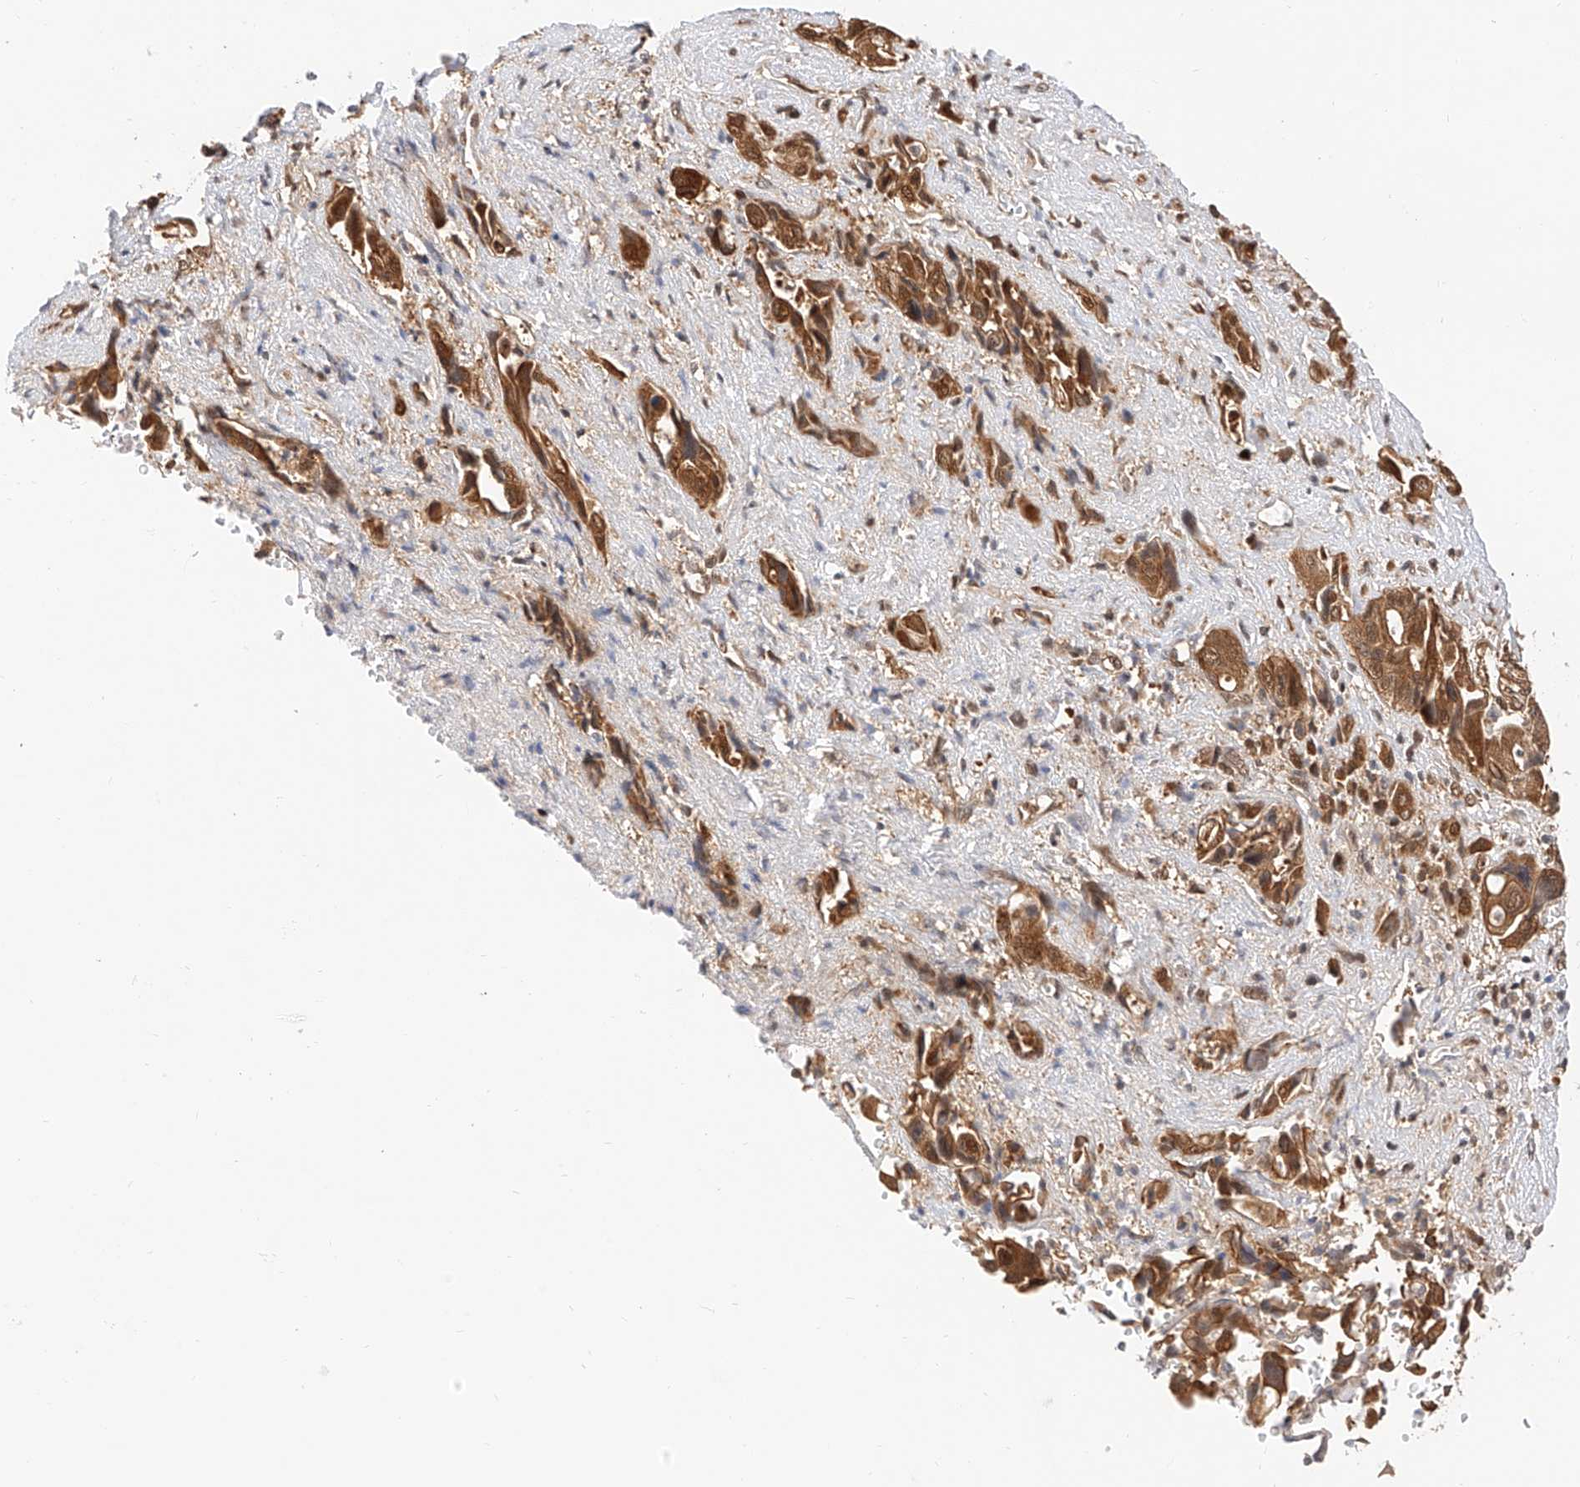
{"staining": {"intensity": "moderate", "quantity": ">75%", "location": "cytoplasmic/membranous,nuclear"}, "tissue": "pancreatic cancer", "cell_type": "Tumor cells", "image_type": "cancer", "snomed": [{"axis": "morphology", "description": "Adenocarcinoma, NOS"}, {"axis": "topography", "description": "Pancreas"}], "caption": "Moderate cytoplasmic/membranous and nuclear expression for a protein is present in about >75% of tumor cells of pancreatic adenocarcinoma using immunohistochemistry (IHC).", "gene": "EIF4H", "patient": {"sex": "male", "age": 46}}